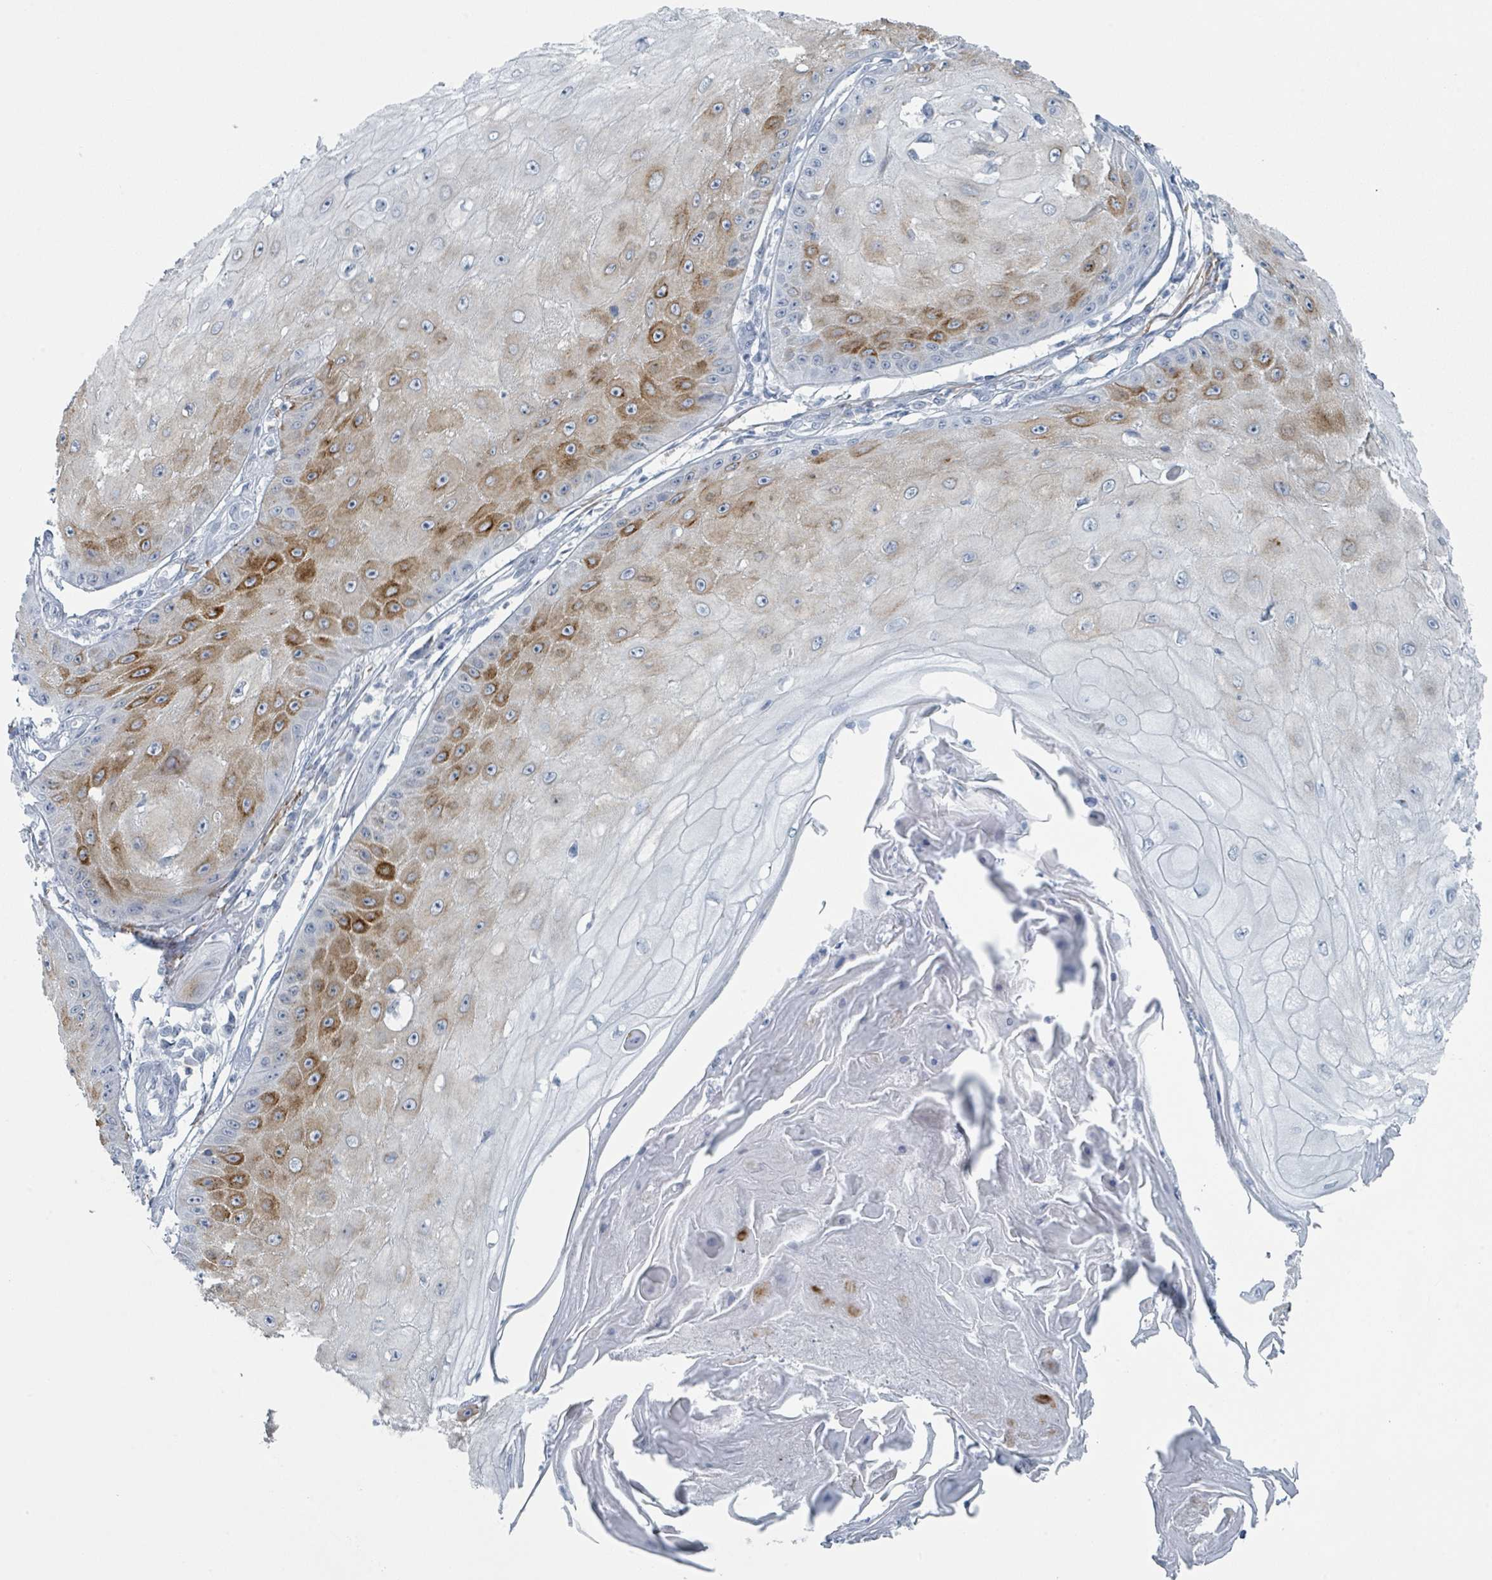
{"staining": {"intensity": "strong", "quantity": "<25%", "location": "cytoplasmic/membranous"}, "tissue": "skin cancer", "cell_type": "Tumor cells", "image_type": "cancer", "snomed": [{"axis": "morphology", "description": "Squamous cell carcinoma, NOS"}, {"axis": "topography", "description": "Skin"}], "caption": "A brown stain labels strong cytoplasmic/membranous staining of a protein in human skin cancer (squamous cell carcinoma) tumor cells.", "gene": "GPR15LG", "patient": {"sex": "male", "age": 70}}